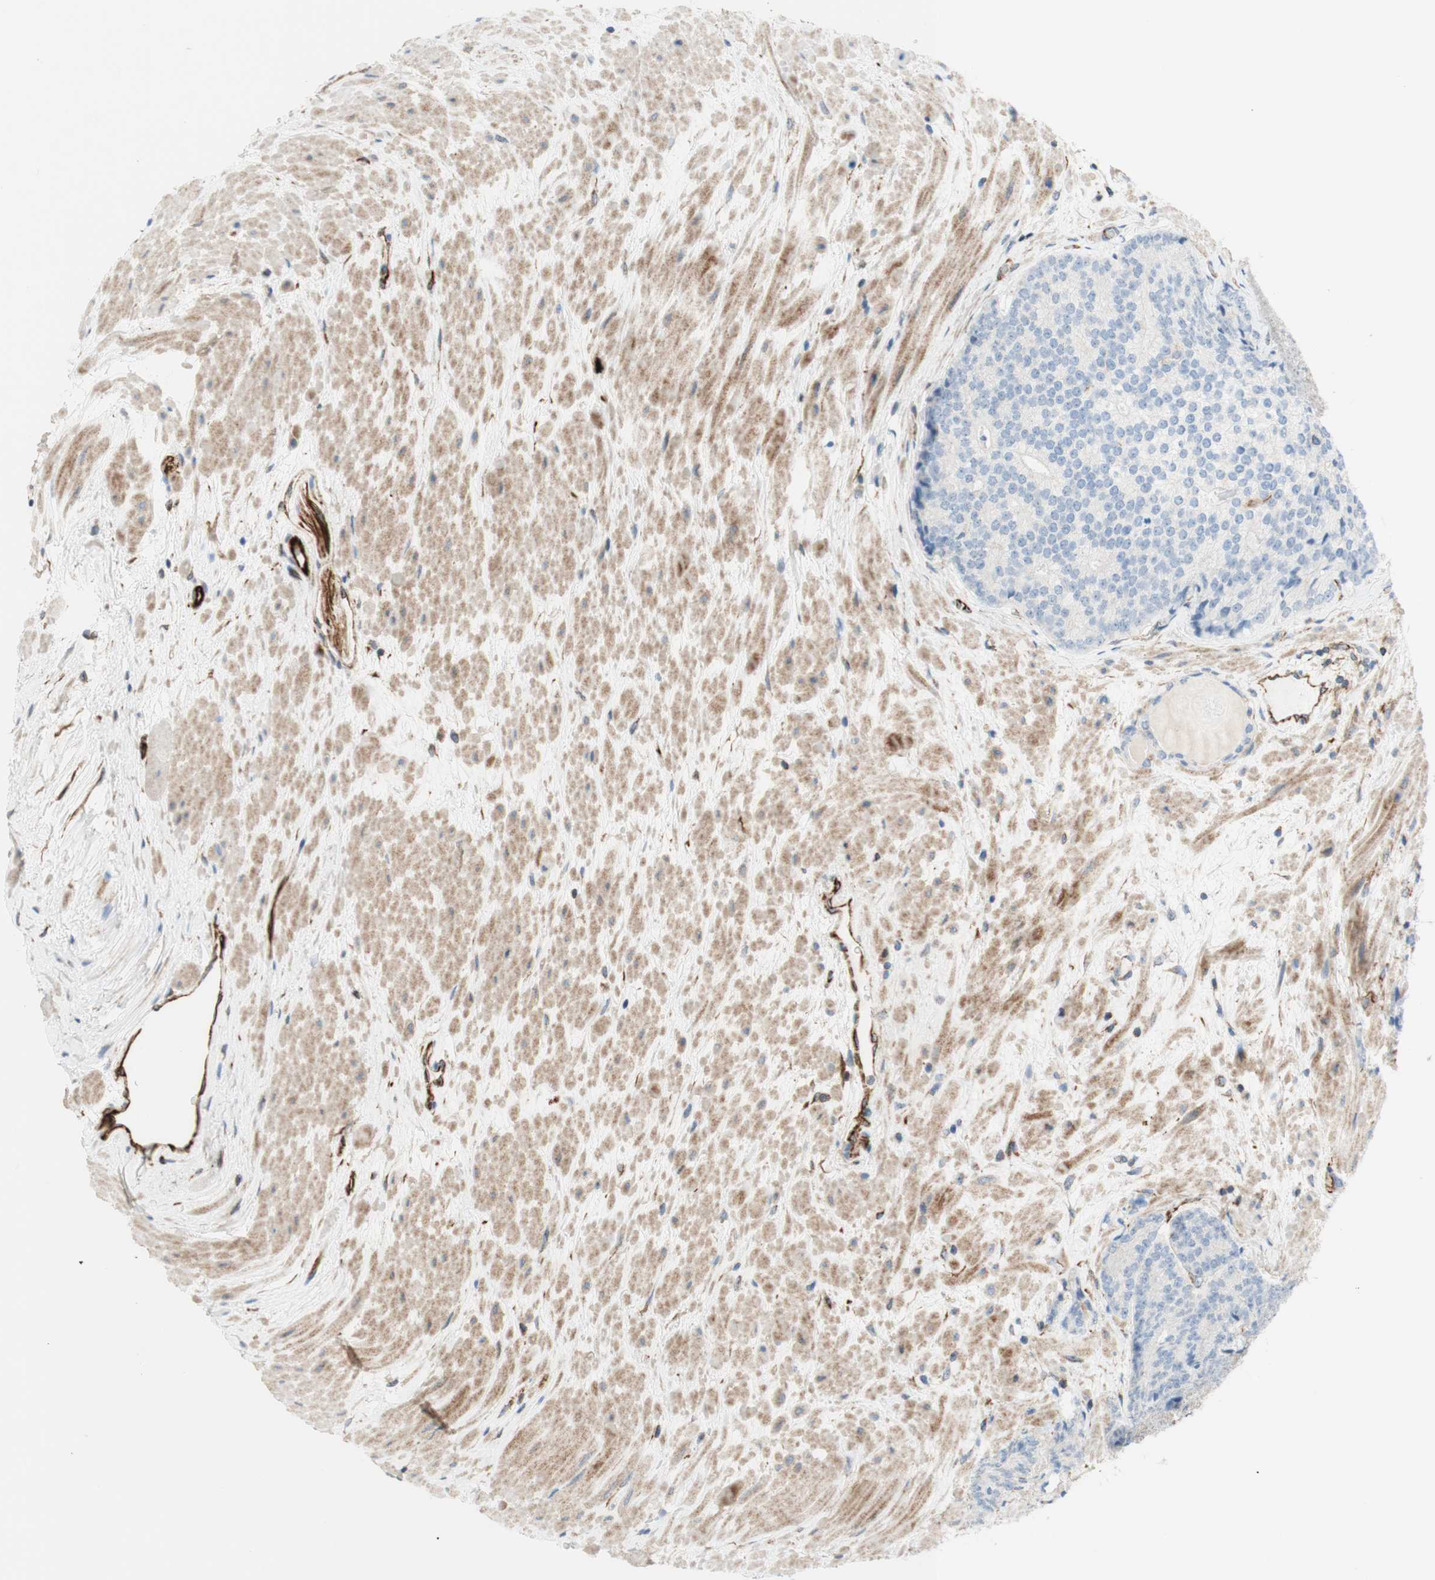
{"staining": {"intensity": "negative", "quantity": "none", "location": "none"}, "tissue": "prostate cancer", "cell_type": "Tumor cells", "image_type": "cancer", "snomed": [{"axis": "morphology", "description": "Adenocarcinoma, High grade"}, {"axis": "topography", "description": "Prostate"}], "caption": "Immunohistochemical staining of prostate cancer reveals no significant staining in tumor cells.", "gene": "POU2AF1", "patient": {"sex": "male", "age": 61}}